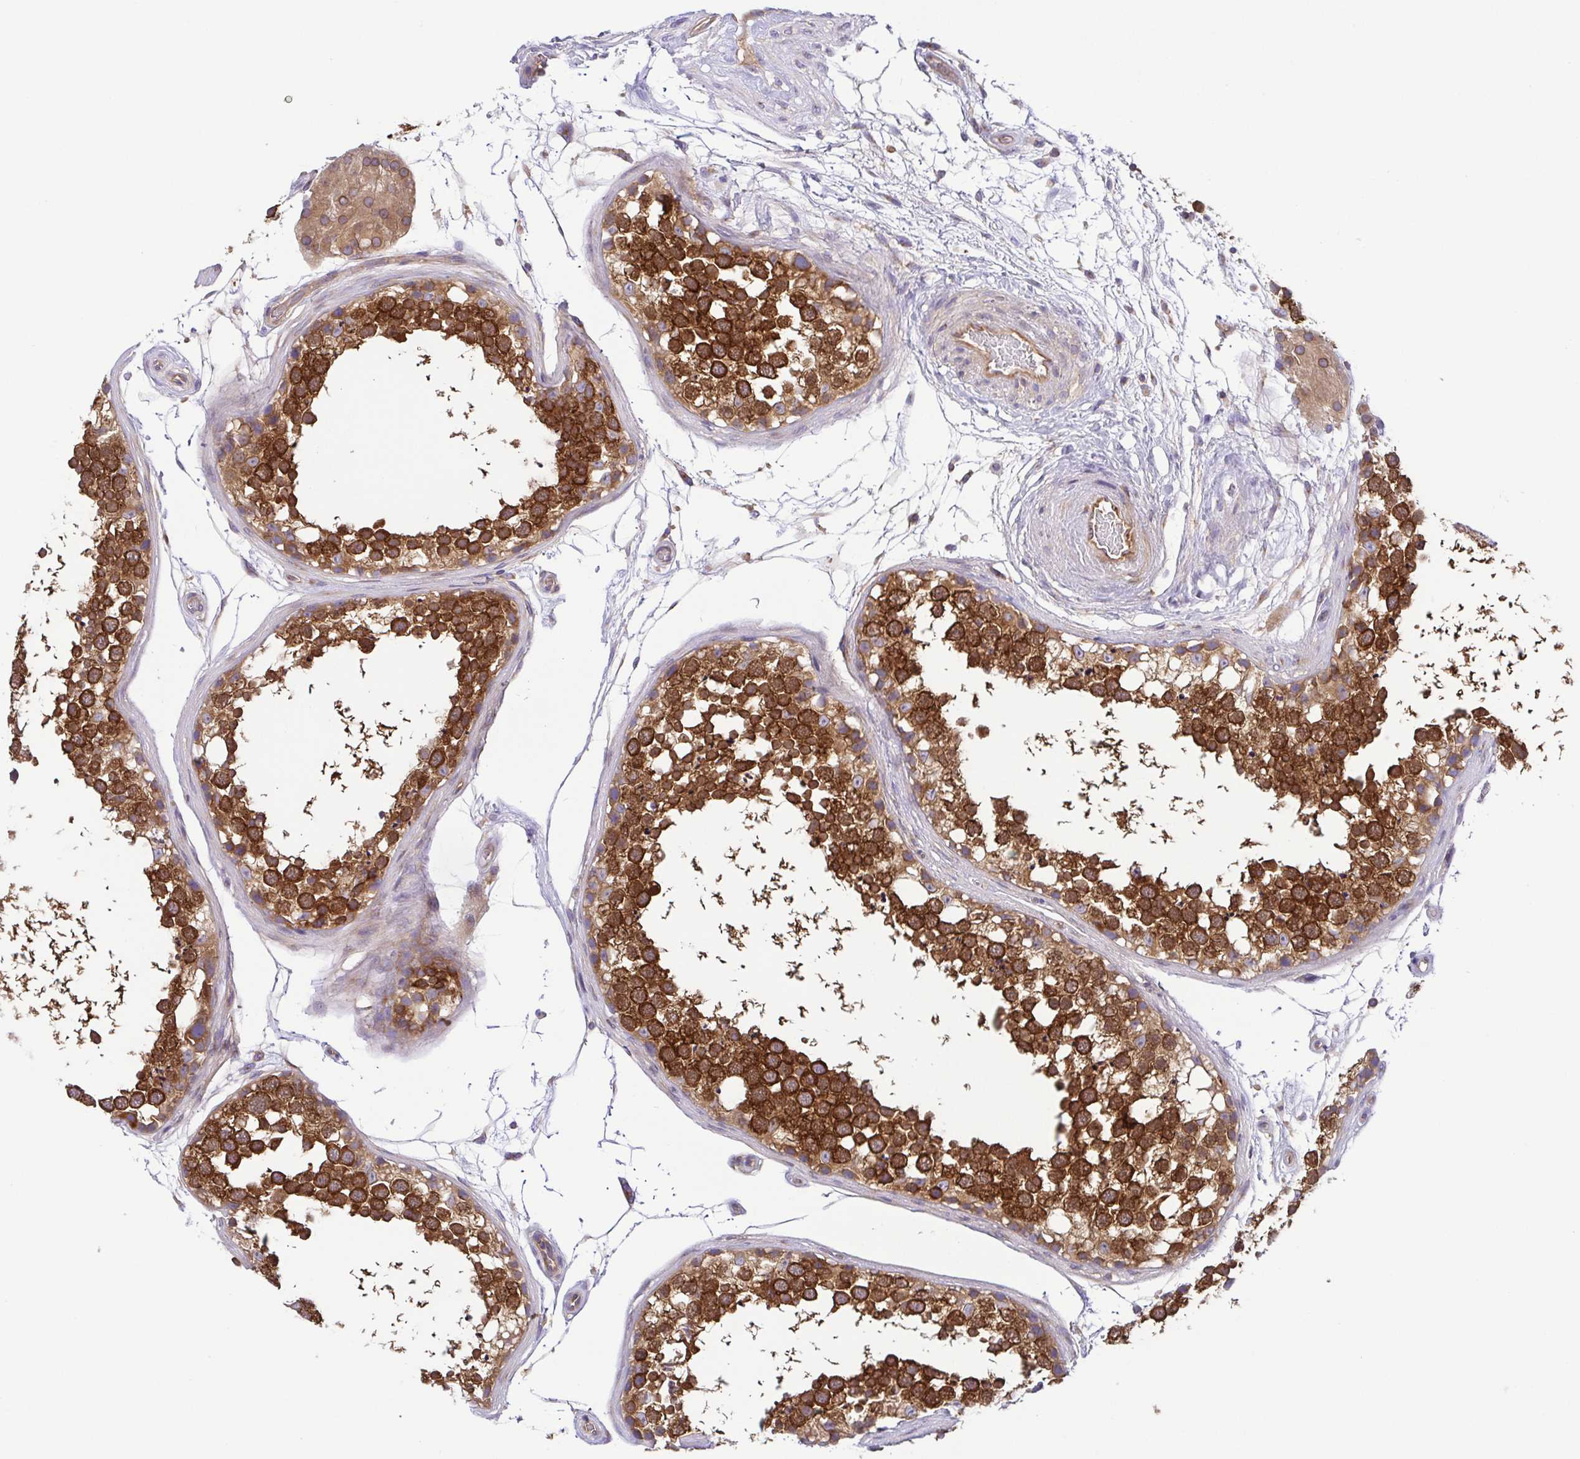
{"staining": {"intensity": "strong", "quantity": ">75%", "location": "cytoplasmic/membranous"}, "tissue": "testis", "cell_type": "Cells in seminiferous ducts", "image_type": "normal", "snomed": [{"axis": "morphology", "description": "Normal tissue, NOS"}, {"axis": "morphology", "description": "Seminoma, NOS"}, {"axis": "topography", "description": "Testis"}], "caption": "Protein positivity by immunohistochemistry (IHC) displays strong cytoplasmic/membranous expression in approximately >75% of cells in seminiferous ducts in unremarkable testis. The staining was performed using DAB (3,3'-diaminobenzidine), with brown indicating positive protein expression. Nuclei are stained blue with hematoxylin.", "gene": "KIF5B", "patient": {"sex": "male", "age": 65}}